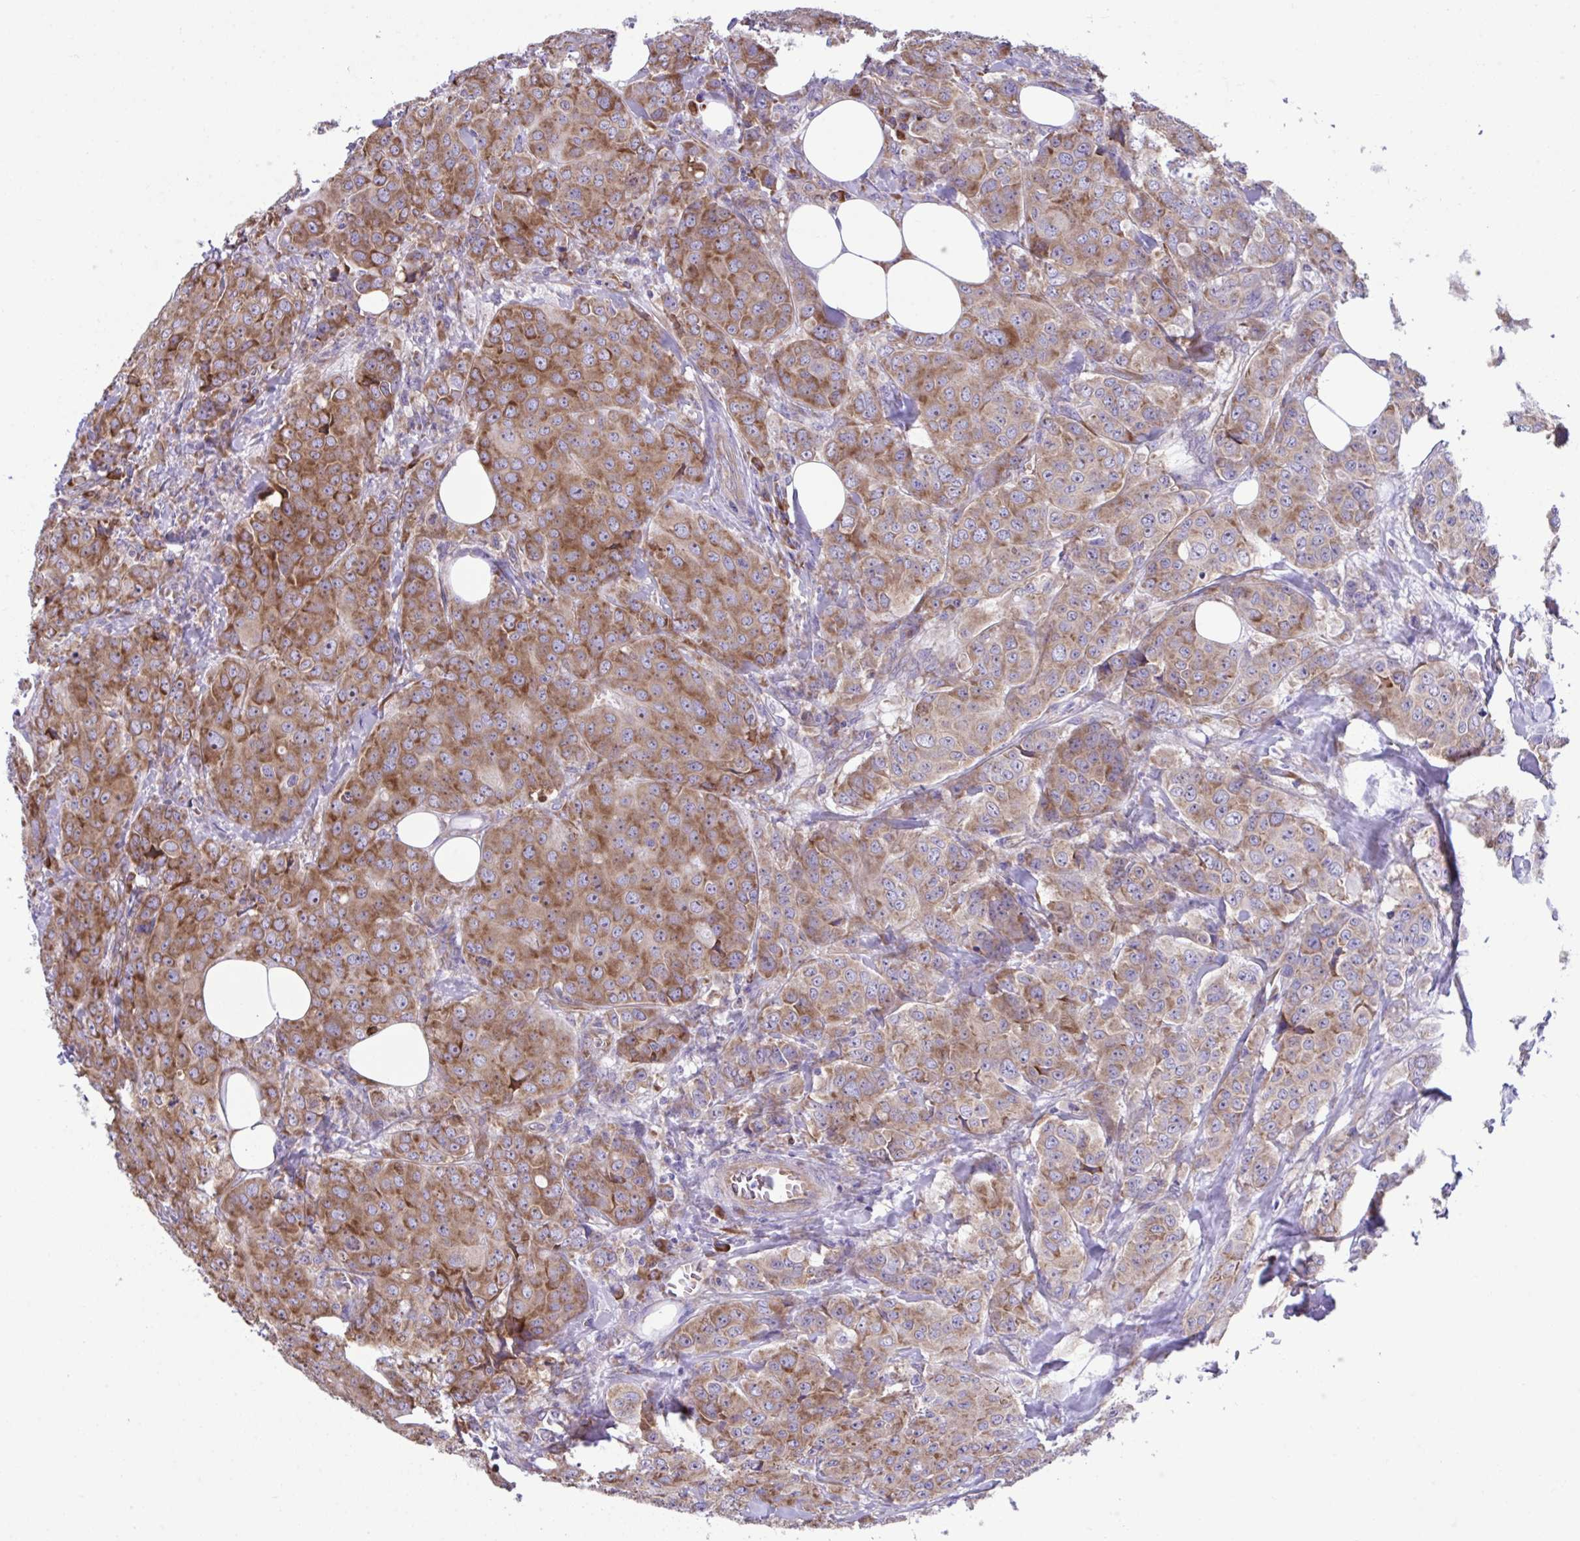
{"staining": {"intensity": "moderate", "quantity": ">75%", "location": "cytoplasmic/membranous"}, "tissue": "breast cancer", "cell_type": "Tumor cells", "image_type": "cancer", "snomed": [{"axis": "morphology", "description": "Duct carcinoma"}, {"axis": "topography", "description": "Breast"}], "caption": "A brown stain highlights moderate cytoplasmic/membranous staining of a protein in human breast invasive ductal carcinoma tumor cells.", "gene": "RPL7", "patient": {"sex": "female", "age": 43}}